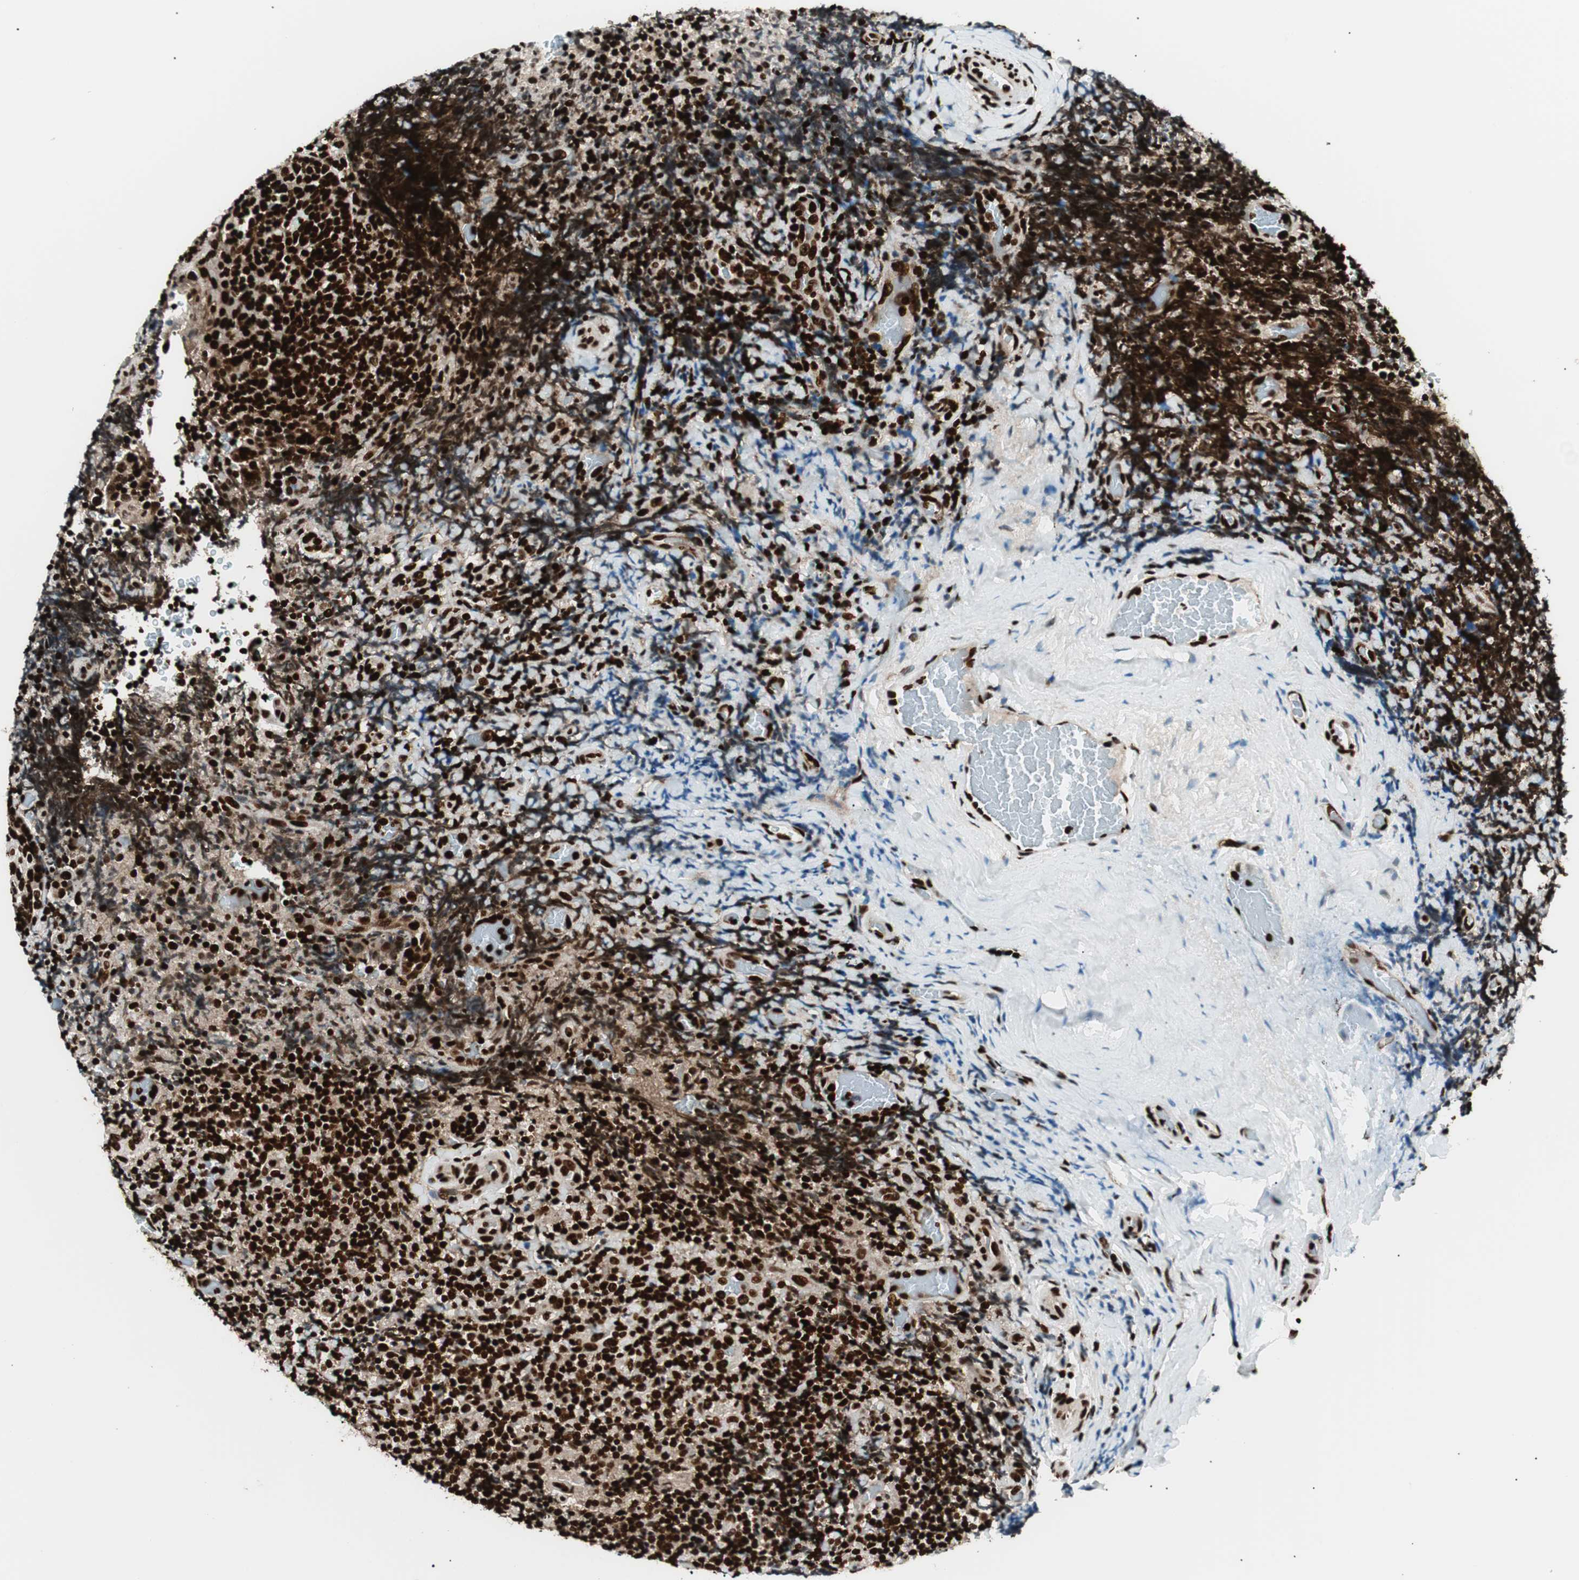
{"staining": {"intensity": "strong", "quantity": ">75%", "location": "nuclear"}, "tissue": "lymphoma", "cell_type": "Tumor cells", "image_type": "cancer", "snomed": [{"axis": "morphology", "description": "Malignant lymphoma, non-Hodgkin's type, High grade"}, {"axis": "topography", "description": "Tonsil"}], "caption": "Immunohistochemistry (IHC) micrograph of neoplastic tissue: human malignant lymphoma, non-Hodgkin's type (high-grade) stained using immunohistochemistry exhibits high levels of strong protein expression localized specifically in the nuclear of tumor cells, appearing as a nuclear brown color.", "gene": "EWSR1", "patient": {"sex": "female", "age": 36}}